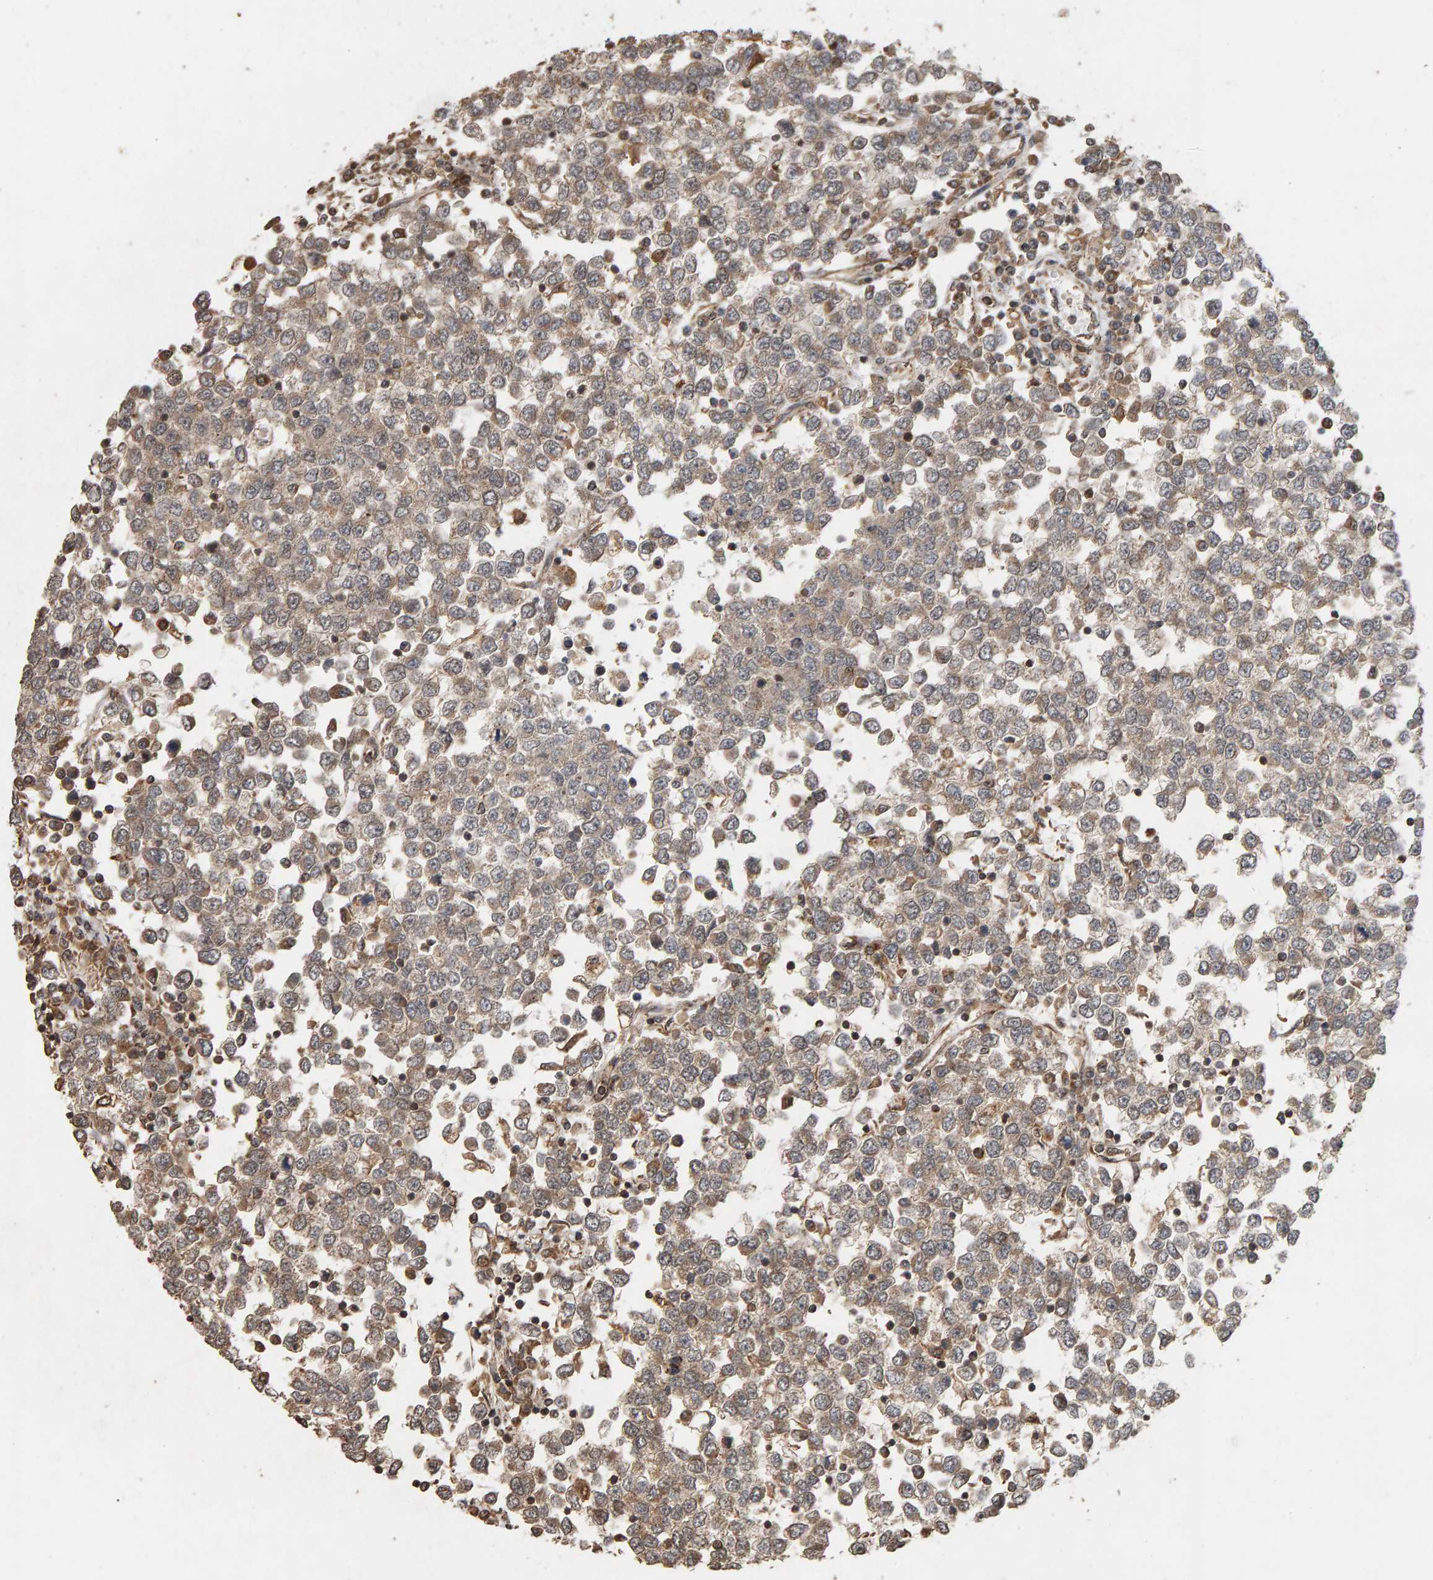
{"staining": {"intensity": "weak", "quantity": ">75%", "location": "cytoplasmic/membranous"}, "tissue": "testis cancer", "cell_type": "Tumor cells", "image_type": "cancer", "snomed": [{"axis": "morphology", "description": "Seminoma, NOS"}, {"axis": "topography", "description": "Testis"}], "caption": "Immunohistochemical staining of human testis cancer (seminoma) reveals weak cytoplasmic/membranous protein staining in about >75% of tumor cells.", "gene": "GSTK1", "patient": {"sex": "male", "age": 65}}